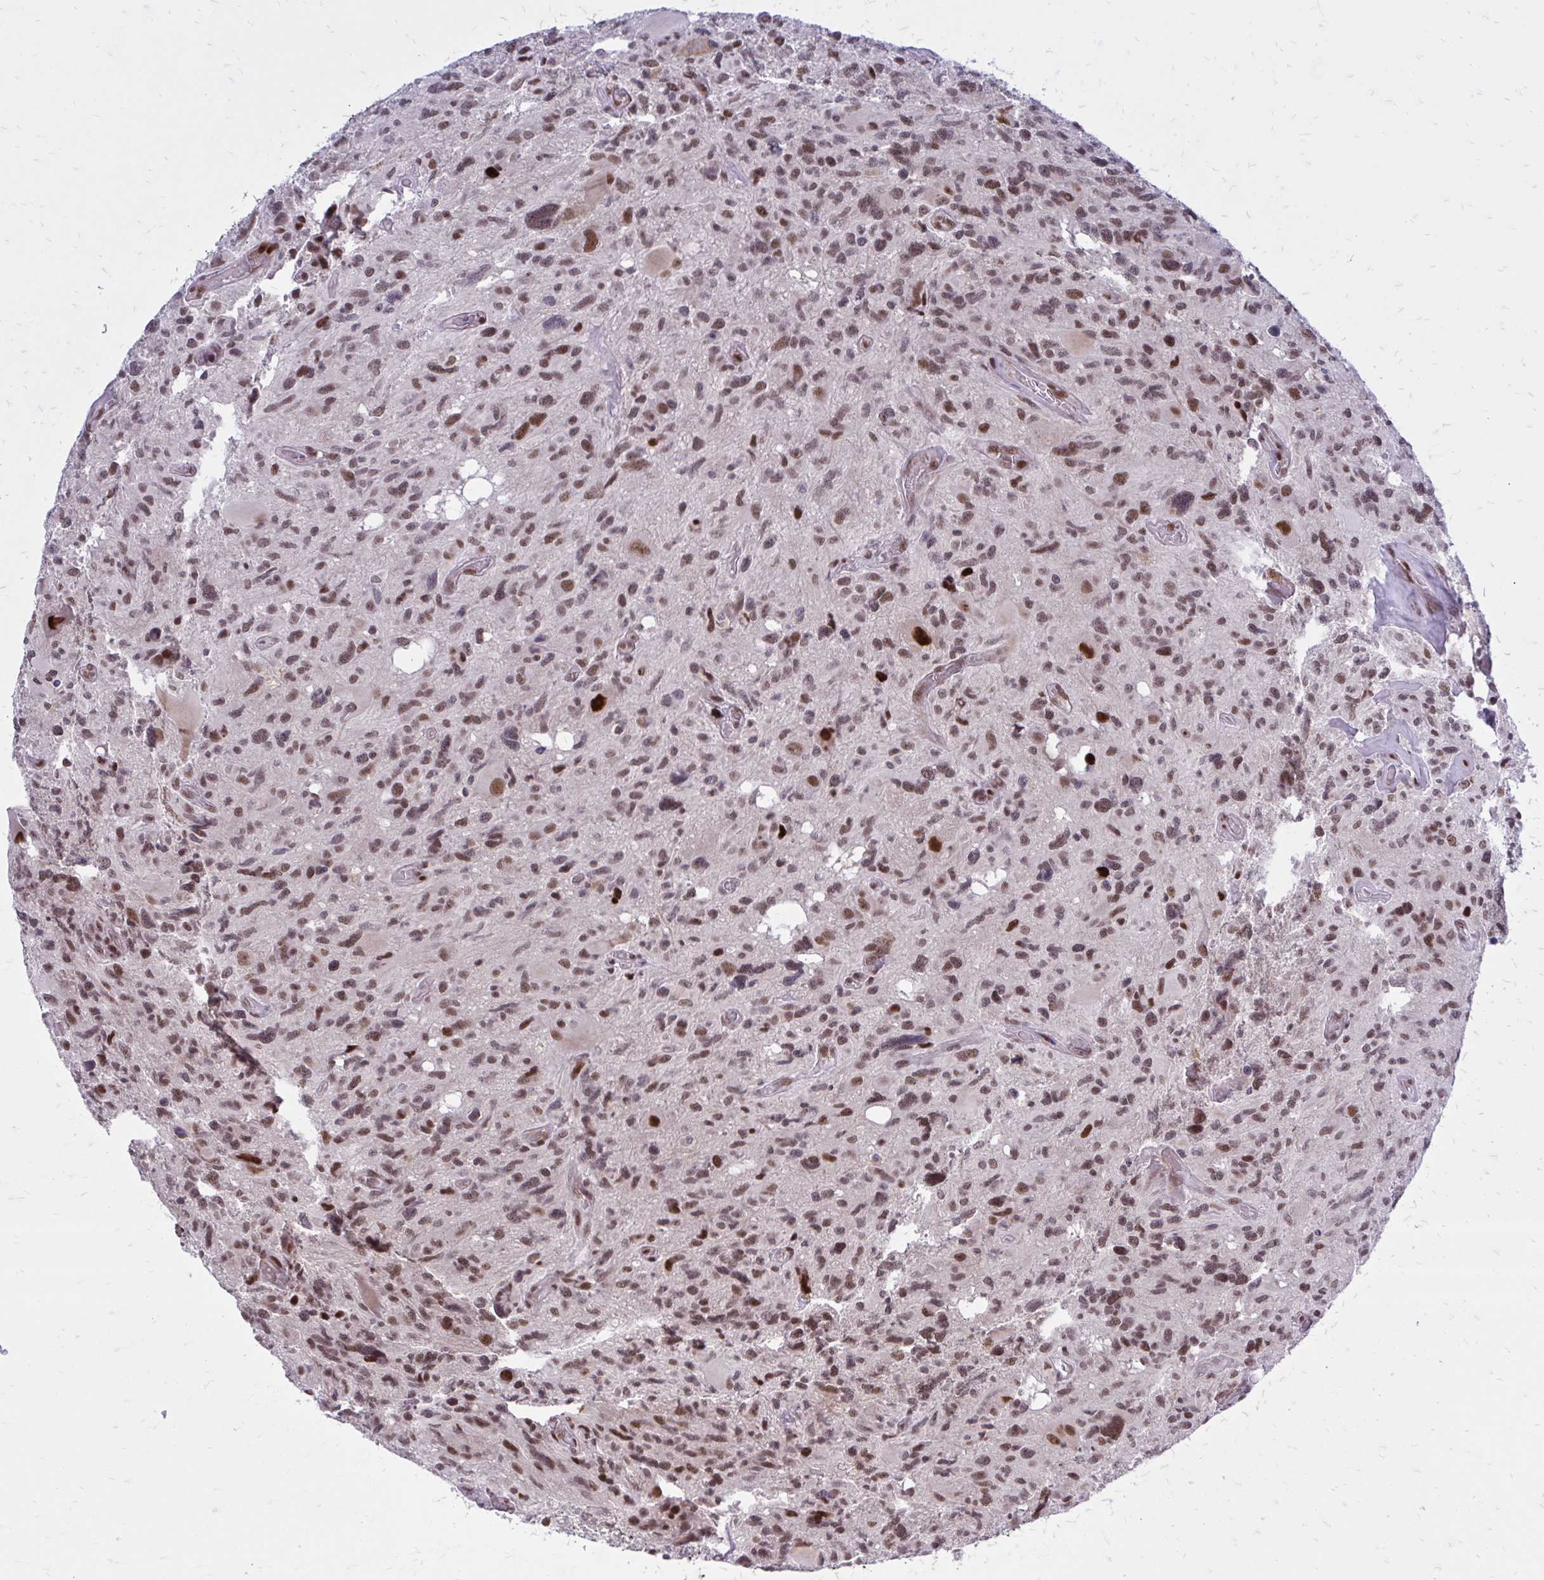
{"staining": {"intensity": "moderate", "quantity": ">75%", "location": "nuclear"}, "tissue": "glioma", "cell_type": "Tumor cells", "image_type": "cancer", "snomed": [{"axis": "morphology", "description": "Glioma, malignant, High grade"}, {"axis": "topography", "description": "Brain"}], "caption": "The immunohistochemical stain shows moderate nuclear positivity in tumor cells of malignant high-grade glioma tissue. (DAB IHC, brown staining for protein, blue staining for nuclei).", "gene": "PSME4", "patient": {"sex": "male", "age": 49}}